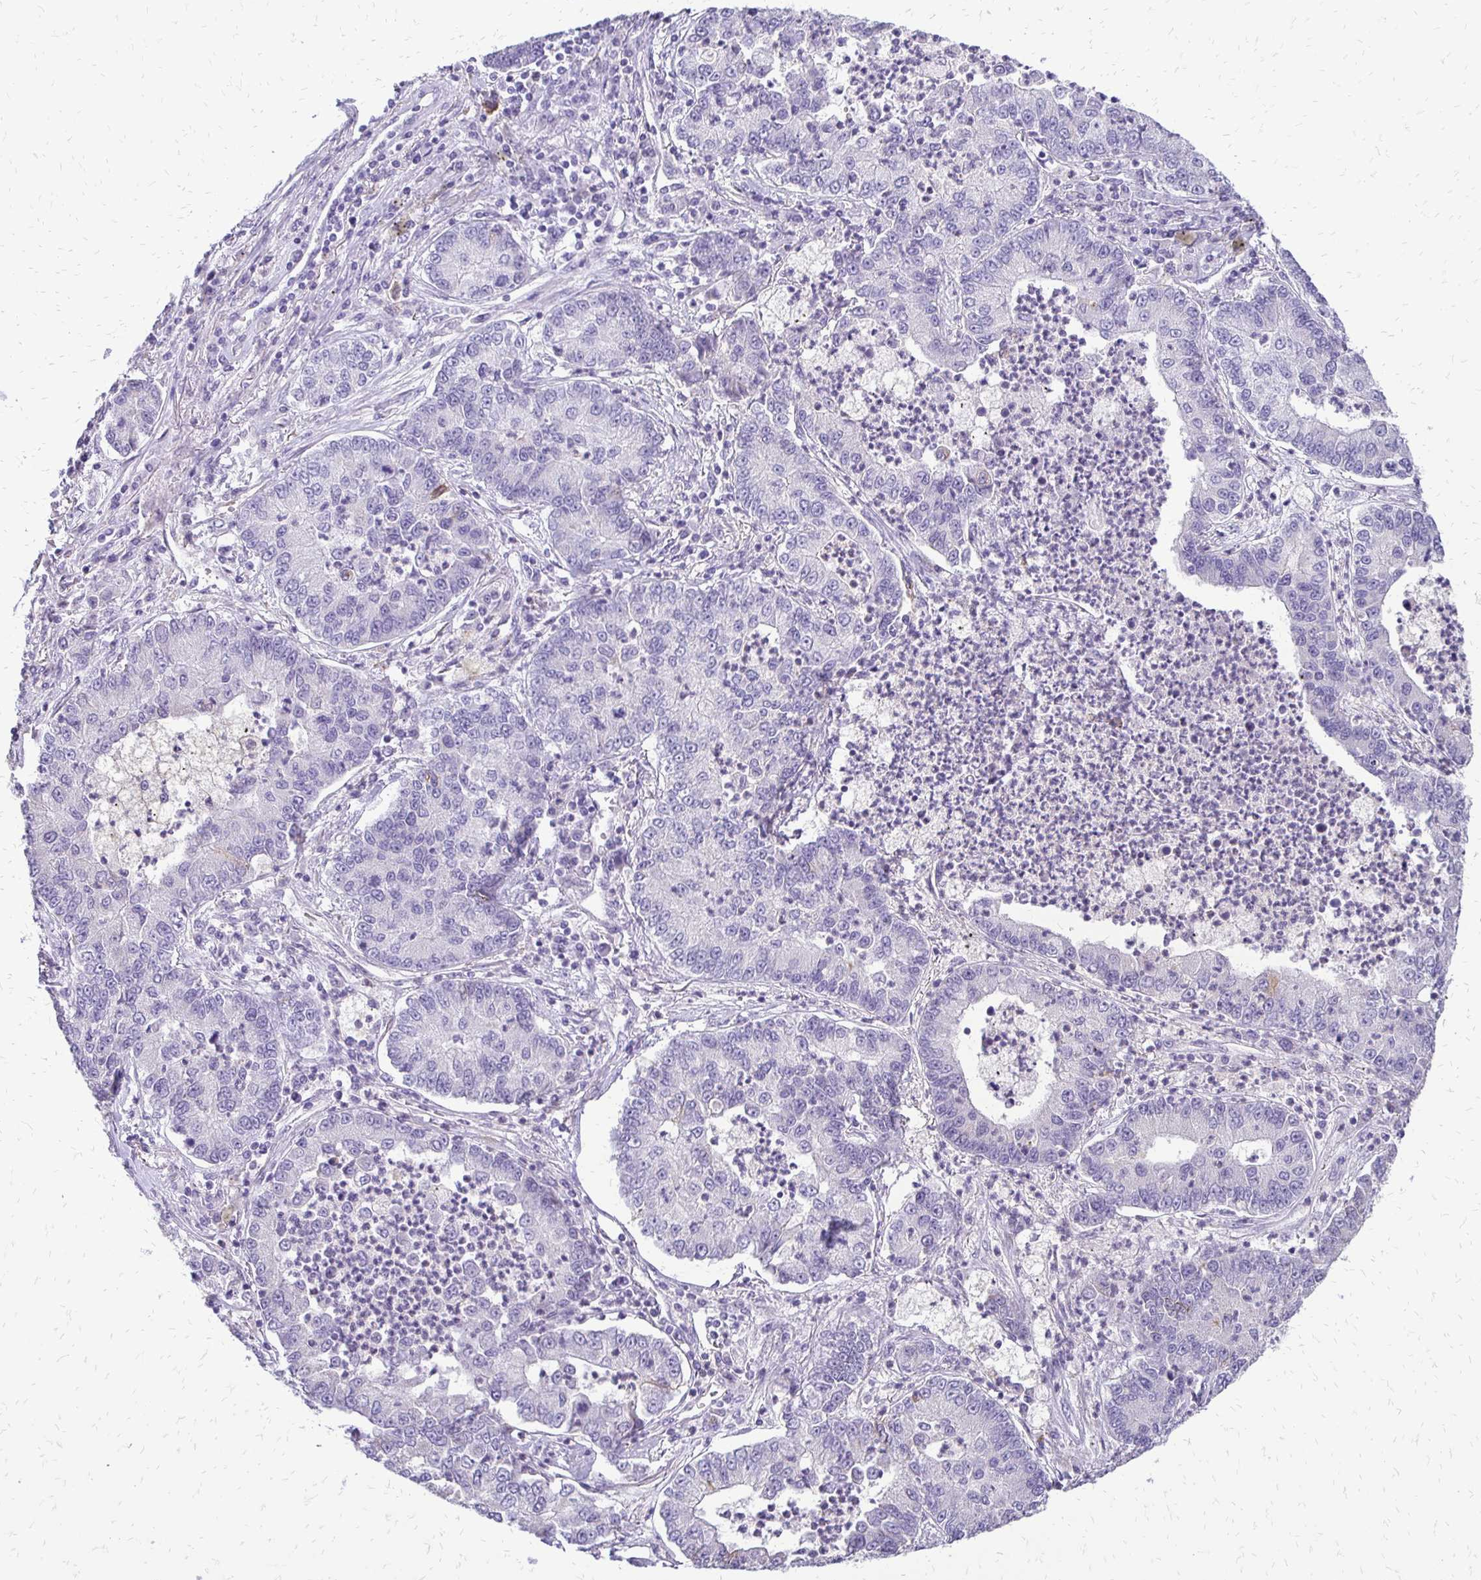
{"staining": {"intensity": "negative", "quantity": "none", "location": "none"}, "tissue": "lung cancer", "cell_type": "Tumor cells", "image_type": "cancer", "snomed": [{"axis": "morphology", "description": "Adenocarcinoma, NOS"}, {"axis": "topography", "description": "Lung"}], "caption": "A high-resolution histopathology image shows IHC staining of lung adenocarcinoma, which reveals no significant positivity in tumor cells. (DAB IHC visualized using brightfield microscopy, high magnification).", "gene": "ALPG", "patient": {"sex": "female", "age": 57}}